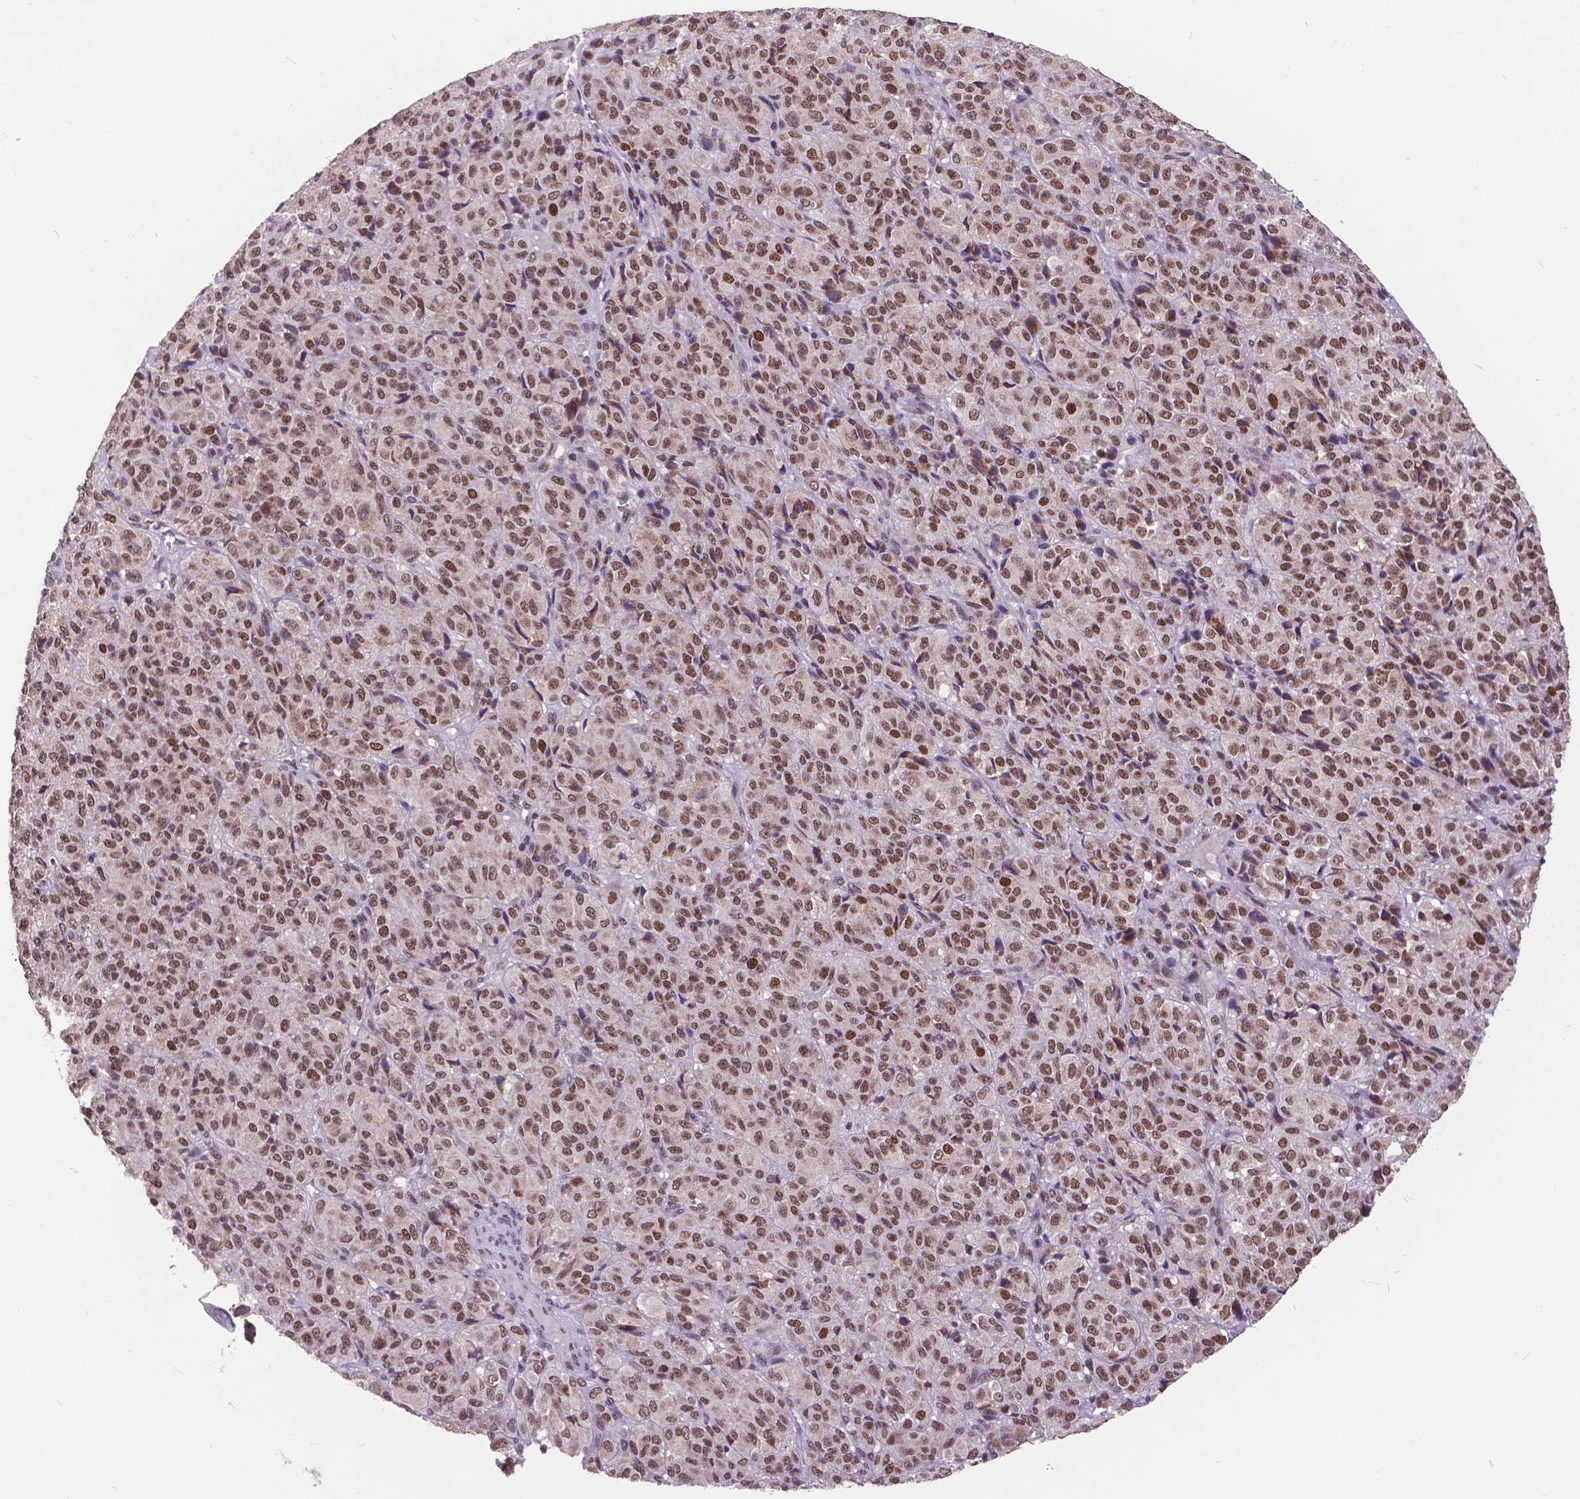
{"staining": {"intensity": "moderate", "quantity": ">75%", "location": "nuclear"}, "tissue": "melanoma", "cell_type": "Tumor cells", "image_type": "cancer", "snomed": [{"axis": "morphology", "description": "Malignant melanoma, Metastatic site"}, {"axis": "topography", "description": "Brain"}], "caption": "Immunohistochemistry (IHC) image of neoplastic tissue: melanoma stained using immunohistochemistry (IHC) displays medium levels of moderate protein expression localized specifically in the nuclear of tumor cells, appearing as a nuclear brown color.", "gene": "MSH2", "patient": {"sex": "female", "age": 56}}